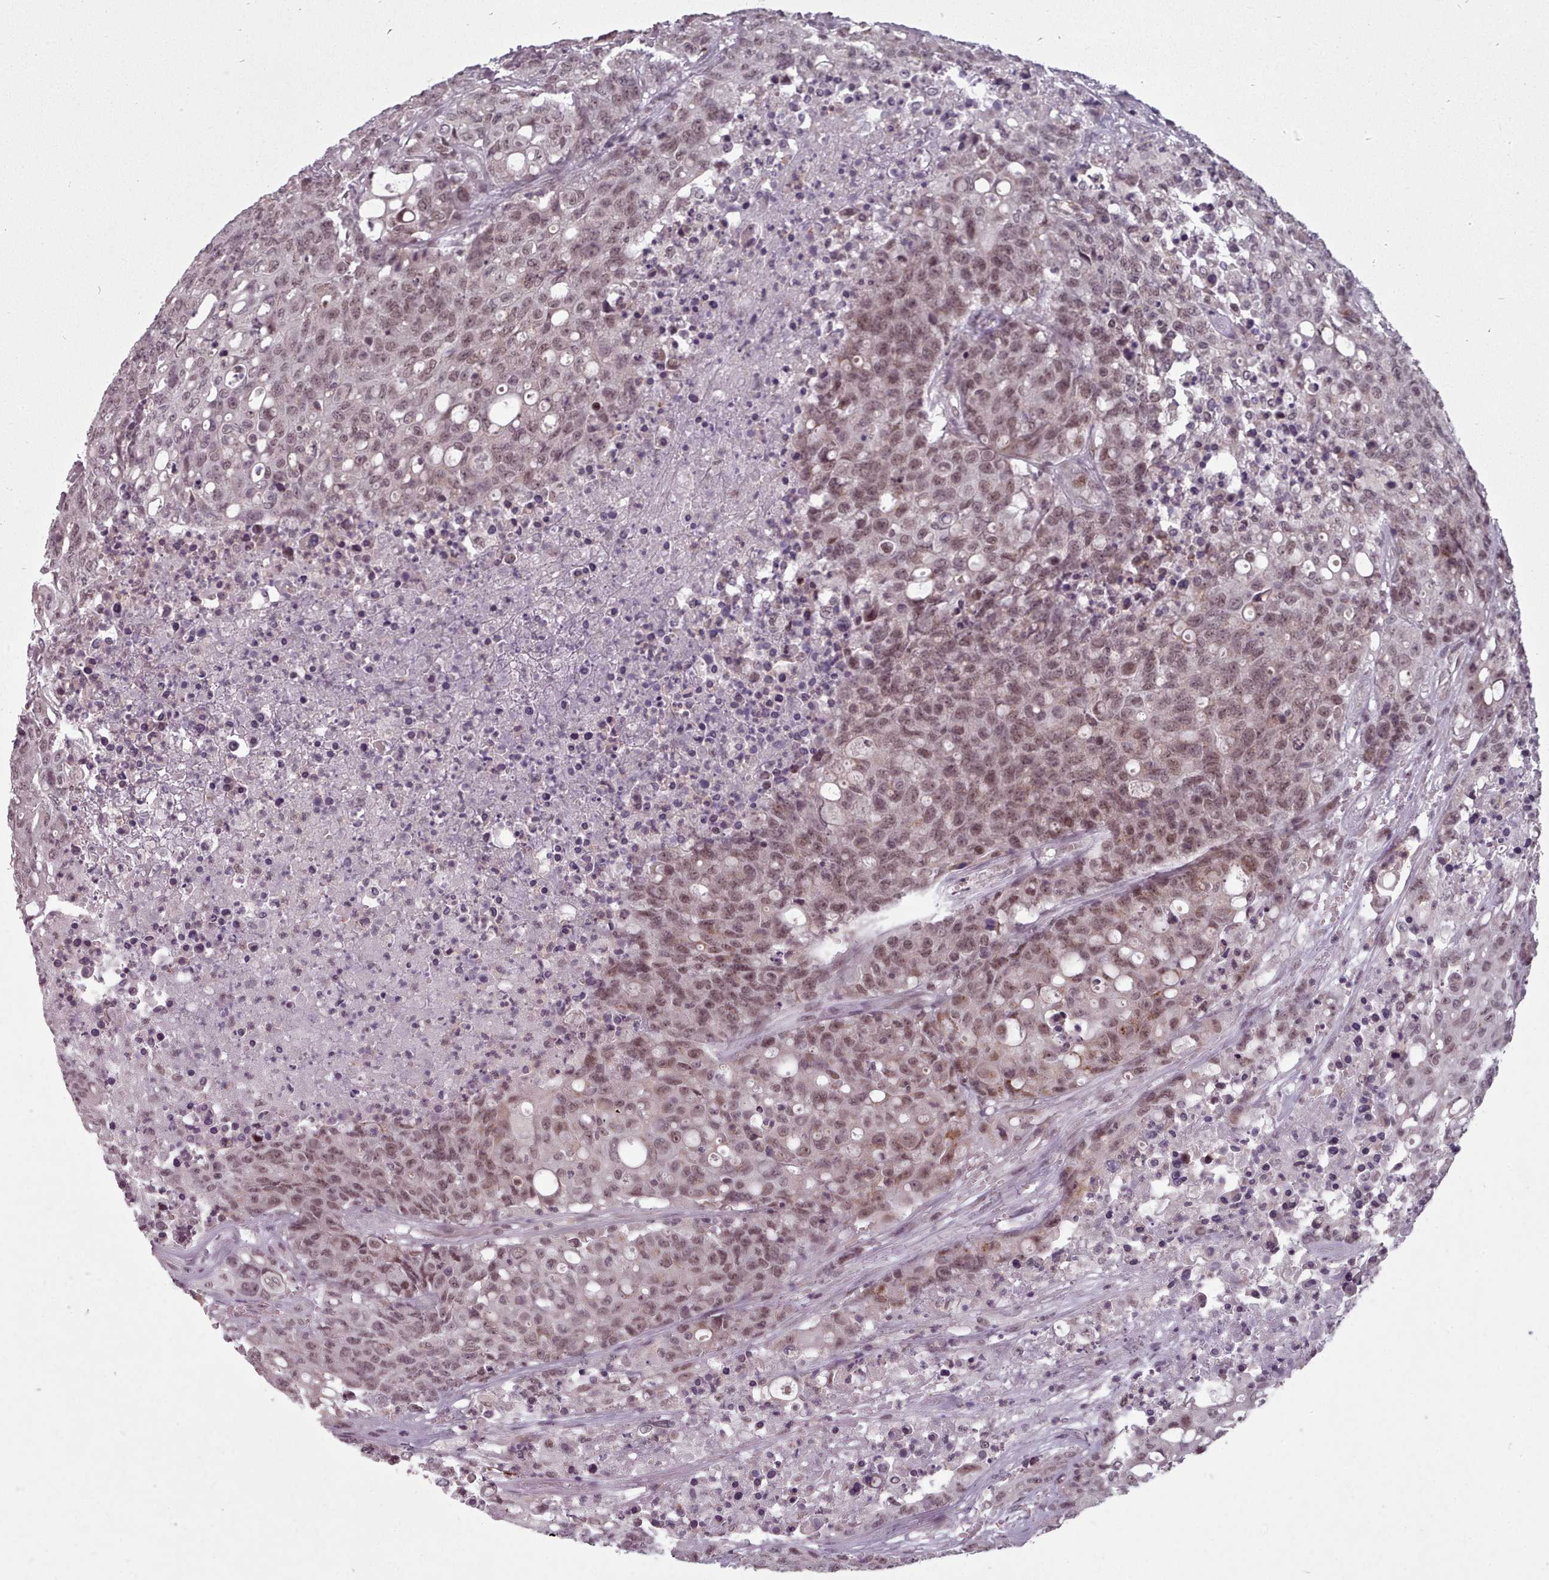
{"staining": {"intensity": "moderate", "quantity": ">75%", "location": "nuclear"}, "tissue": "colorectal cancer", "cell_type": "Tumor cells", "image_type": "cancer", "snomed": [{"axis": "morphology", "description": "Adenocarcinoma, NOS"}, {"axis": "topography", "description": "Colon"}], "caption": "Colorectal cancer (adenocarcinoma) stained for a protein (brown) demonstrates moderate nuclear positive expression in approximately >75% of tumor cells.", "gene": "SRSF9", "patient": {"sex": "male", "age": 51}}